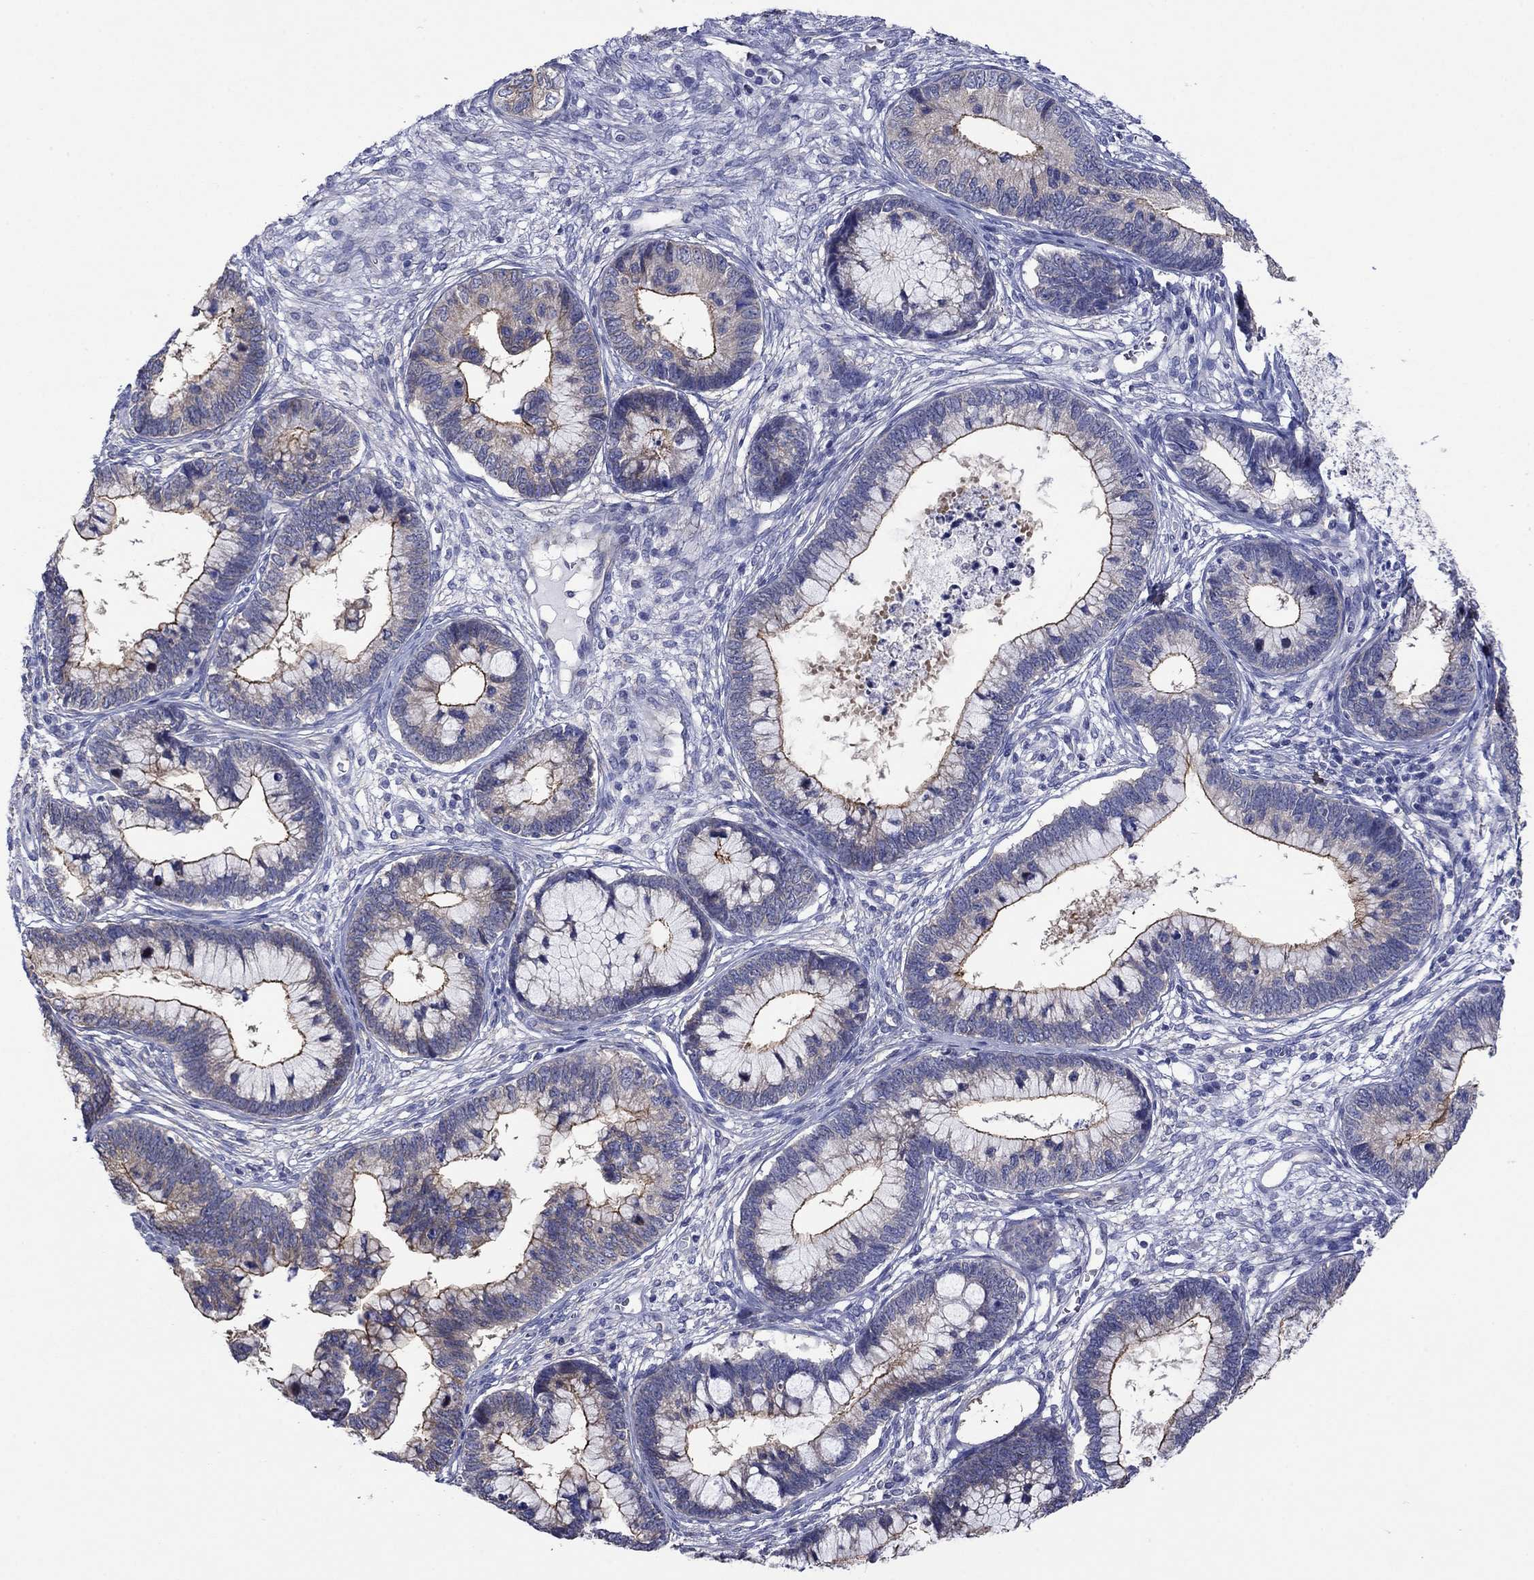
{"staining": {"intensity": "strong", "quantity": "<25%", "location": "cytoplasmic/membranous"}, "tissue": "cervical cancer", "cell_type": "Tumor cells", "image_type": "cancer", "snomed": [{"axis": "morphology", "description": "Adenocarcinoma, NOS"}, {"axis": "topography", "description": "Cervix"}], "caption": "Immunohistochemical staining of adenocarcinoma (cervical) exhibits medium levels of strong cytoplasmic/membranous expression in about <25% of tumor cells. Immunohistochemistry stains the protein in brown and the nuclei are stained blue.", "gene": "TPRN", "patient": {"sex": "female", "age": 44}}